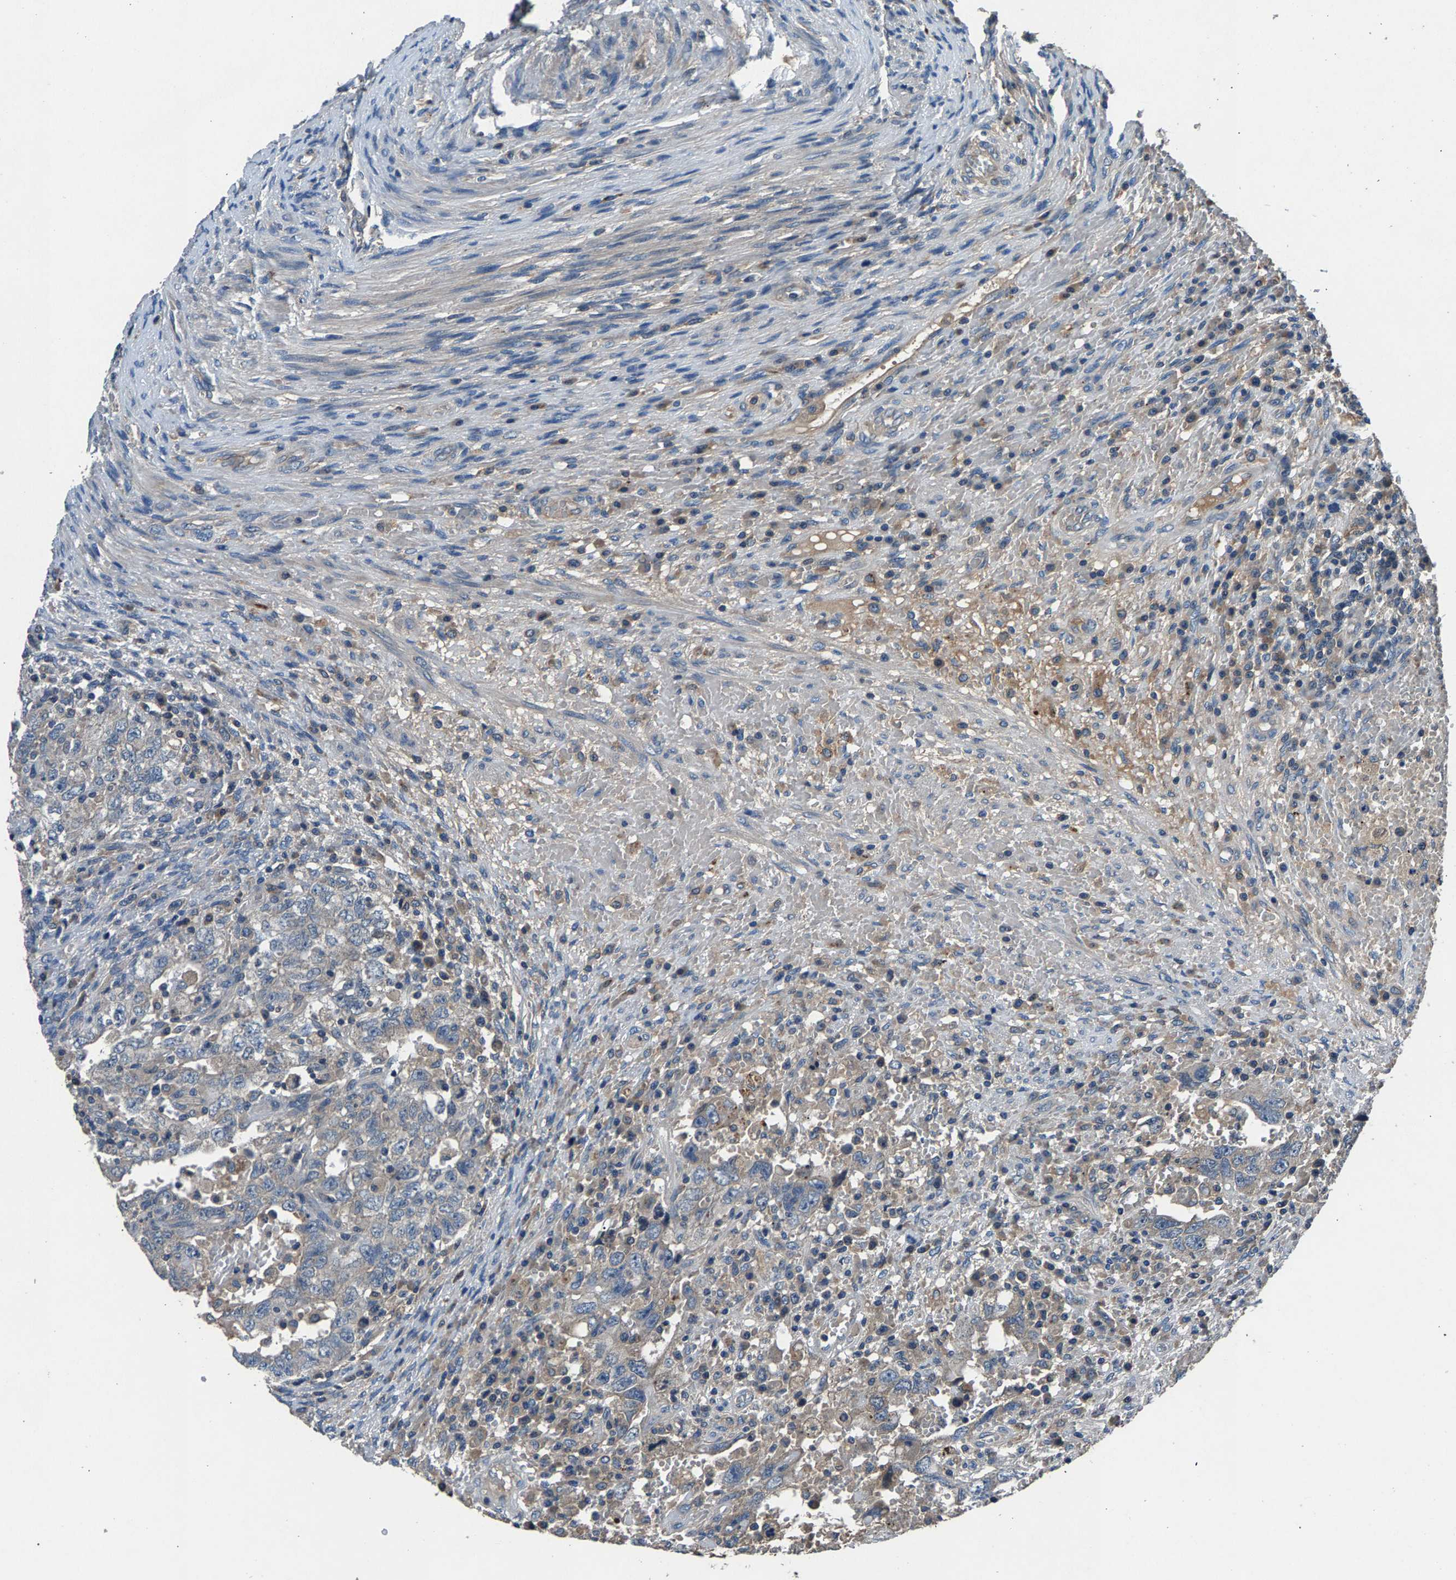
{"staining": {"intensity": "weak", "quantity": "25%-75%", "location": "cytoplasmic/membranous"}, "tissue": "testis cancer", "cell_type": "Tumor cells", "image_type": "cancer", "snomed": [{"axis": "morphology", "description": "Carcinoma, Embryonal, NOS"}, {"axis": "topography", "description": "Testis"}], "caption": "Tumor cells reveal weak cytoplasmic/membranous staining in about 25%-75% of cells in testis embryonal carcinoma. (DAB (3,3'-diaminobenzidine) IHC with brightfield microscopy, high magnification).", "gene": "PRXL2C", "patient": {"sex": "male", "age": 26}}